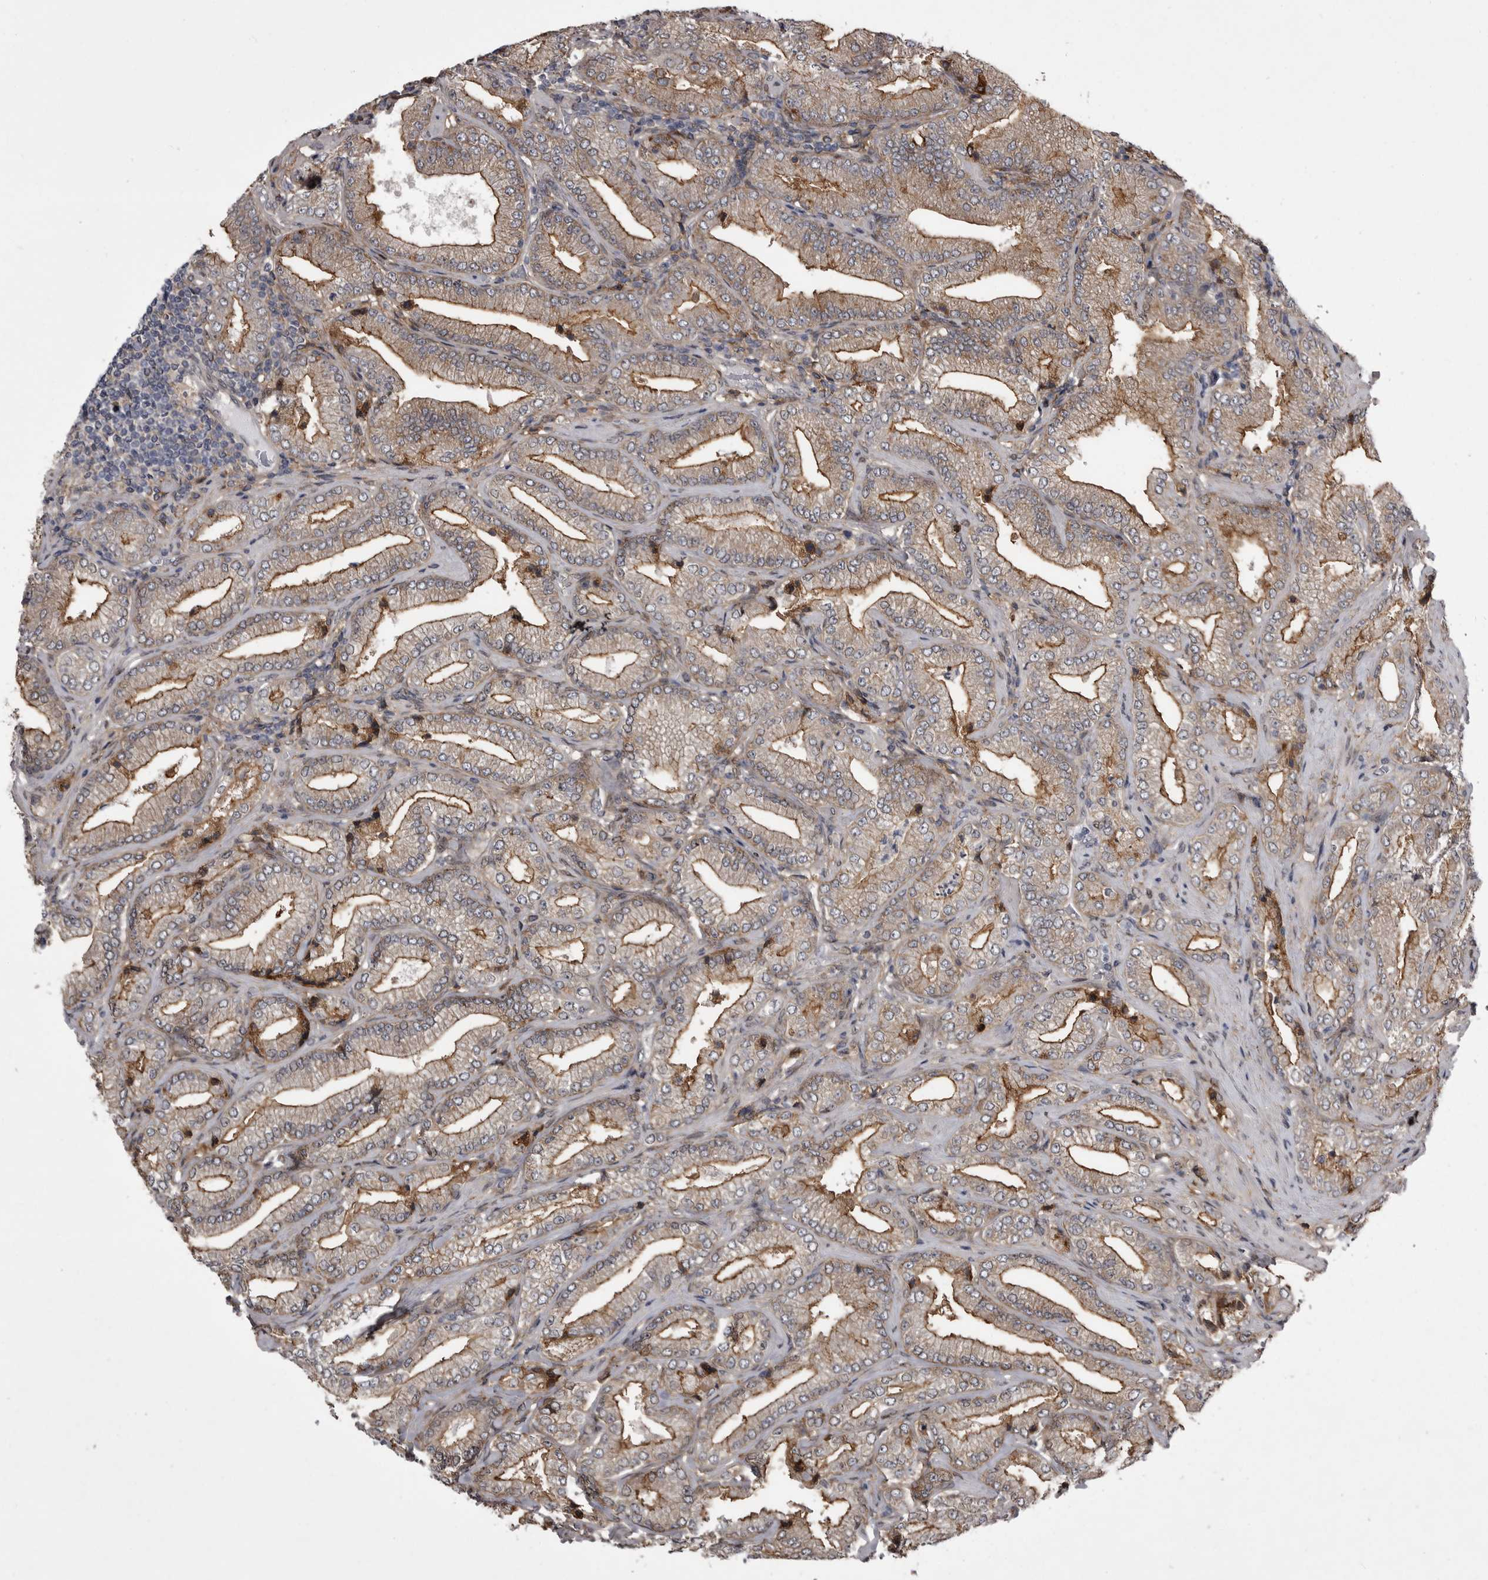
{"staining": {"intensity": "moderate", "quantity": ">75%", "location": "cytoplasmic/membranous"}, "tissue": "prostate cancer", "cell_type": "Tumor cells", "image_type": "cancer", "snomed": [{"axis": "morphology", "description": "Adenocarcinoma, Low grade"}, {"axis": "topography", "description": "Prostate"}], "caption": "Low-grade adenocarcinoma (prostate) stained with a brown dye displays moderate cytoplasmic/membranous positive positivity in about >75% of tumor cells.", "gene": "ABL1", "patient": {"sex": "male", "age": 62}}